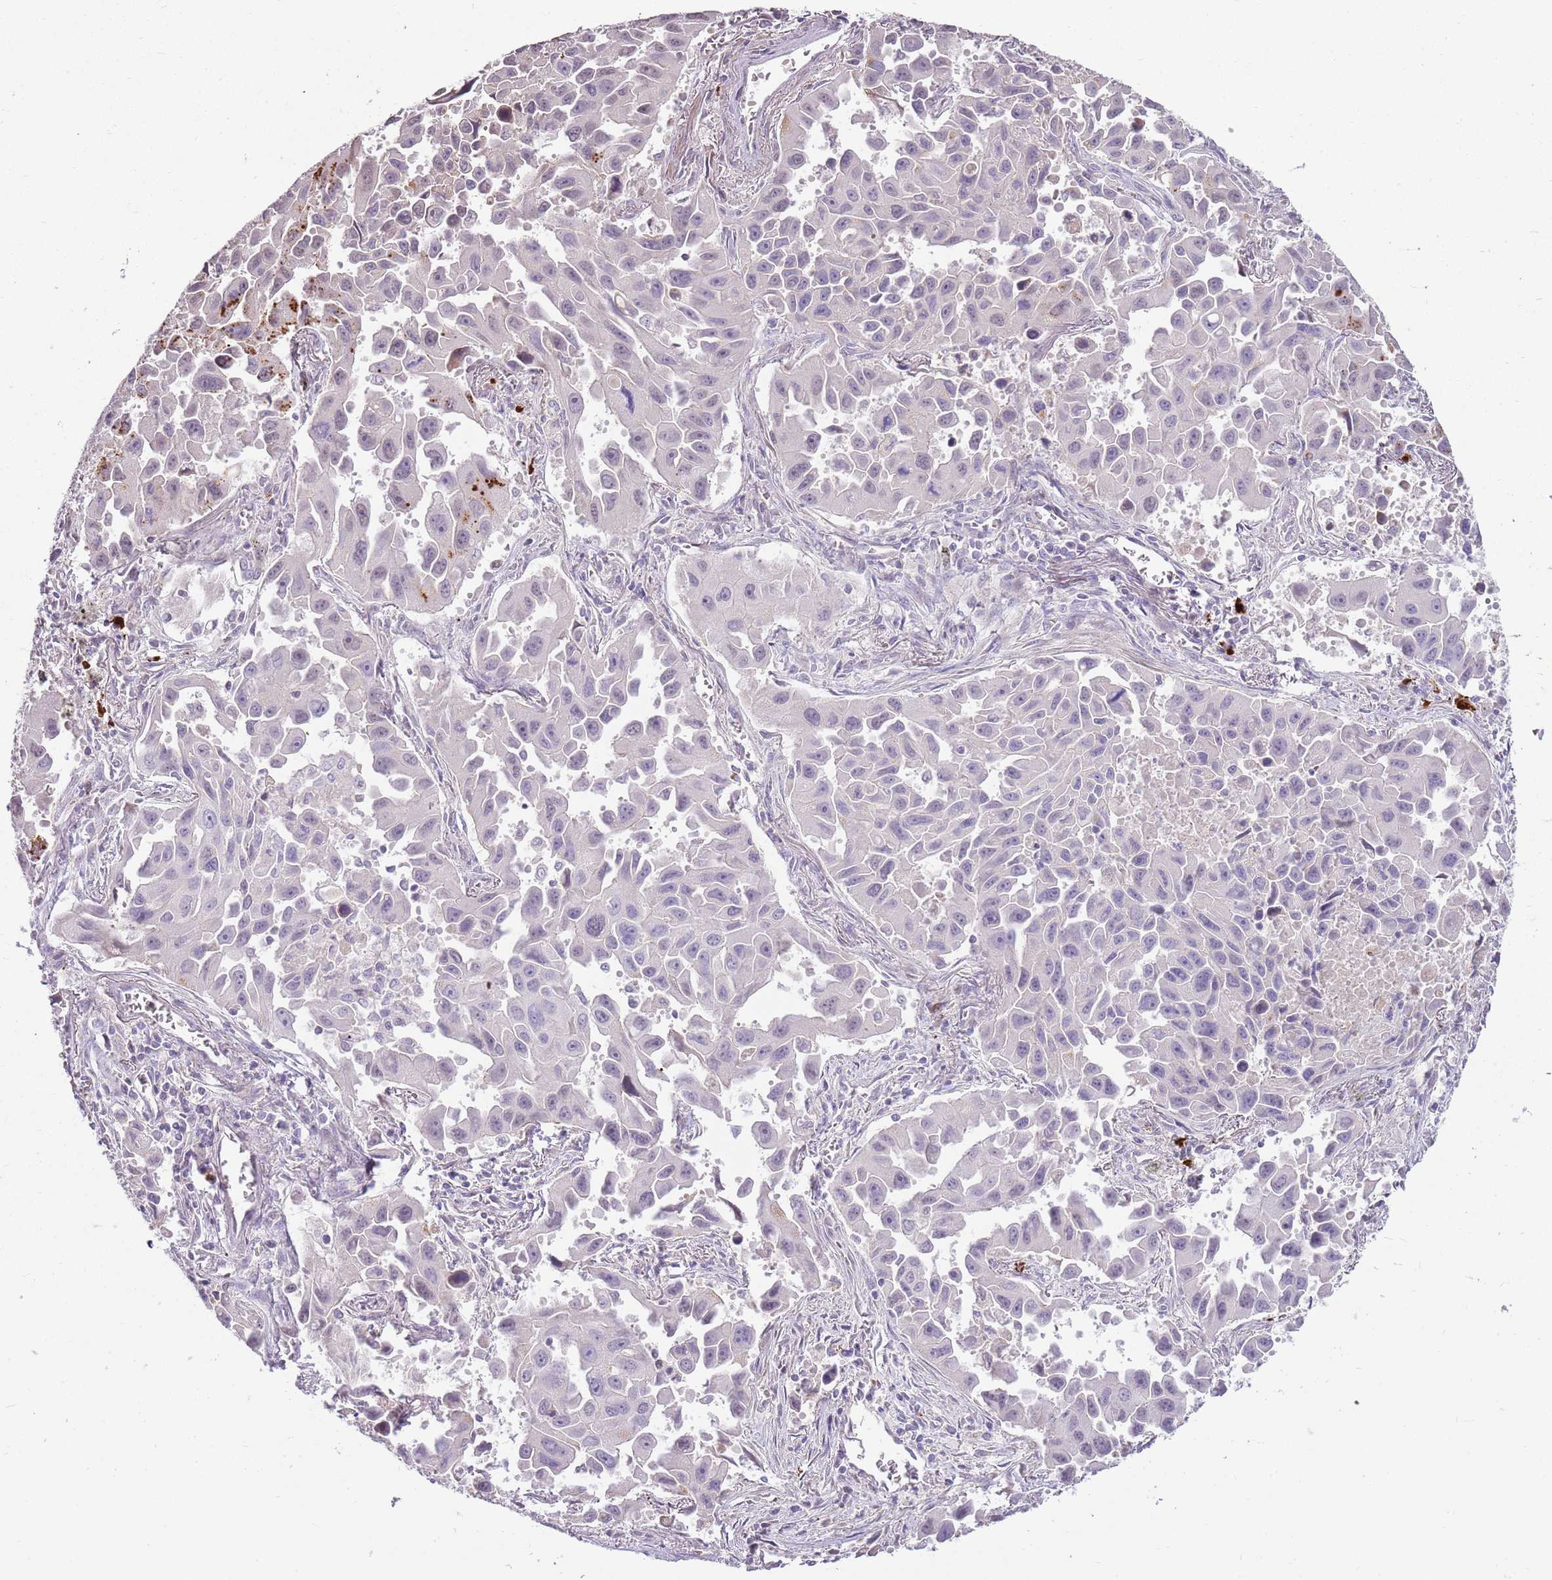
{"staining": {"intensity": "negative", "quantity": "none", "location": "none"}, "tissue": "lung cancer", "cell_type": "Tumor cells", "image_type": "cancer", "snomed": [{"axis": "morphology", "description": "Adenocarcinoma, NOS"}, {"axis": "topography", "description": "Lung"}], "caption": "IHC photomicrograph of lung adenocarcinoma stained for a protein (brown), which demonstrates no expression in tumor cells.", "gene": "MCUB", "patient": {"sex": "male", "age": 66}}